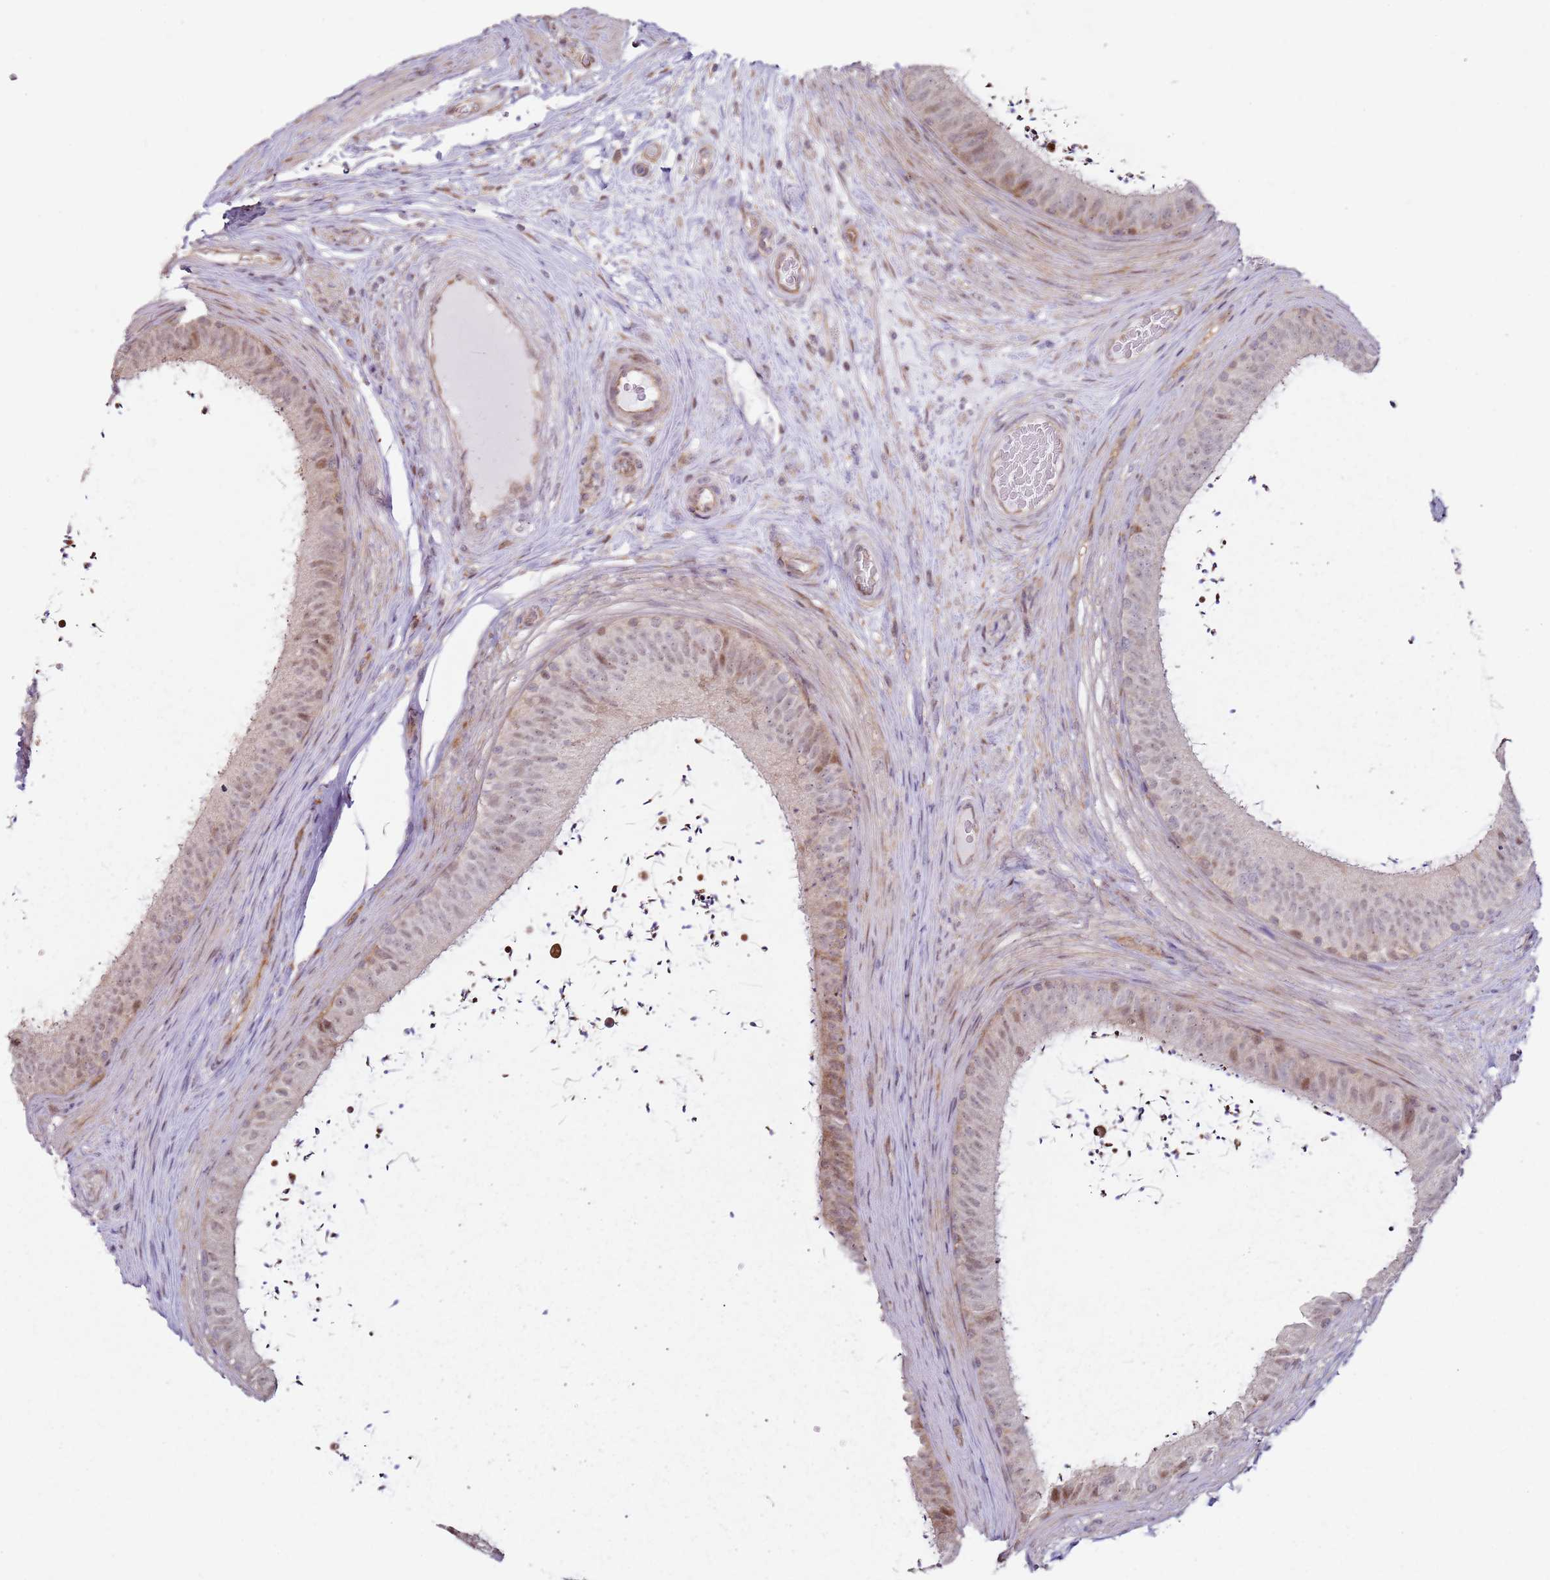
{"staining": {"intensity": "moderate", "quantity": "<25%", "location": "nuclear"}, "tissue": "epididymis", "cell_type": "Glandular cells", "image_type": "normal", "snomed": [{"axis": "morphology", "description": "Normal tissue, NOS"}, {"axis": "topography", "description": "Testis"}, {"axis": "topography", "description": "Epididymis"}], "caption": "There is low levels of moderate nuclear expression in glandular cells of unremarkable epididymis, as demonstrated by immunohistochemical staining (brown color).", "gene": "PSMD4", "patient": {"sex": "male", "age": 41}}